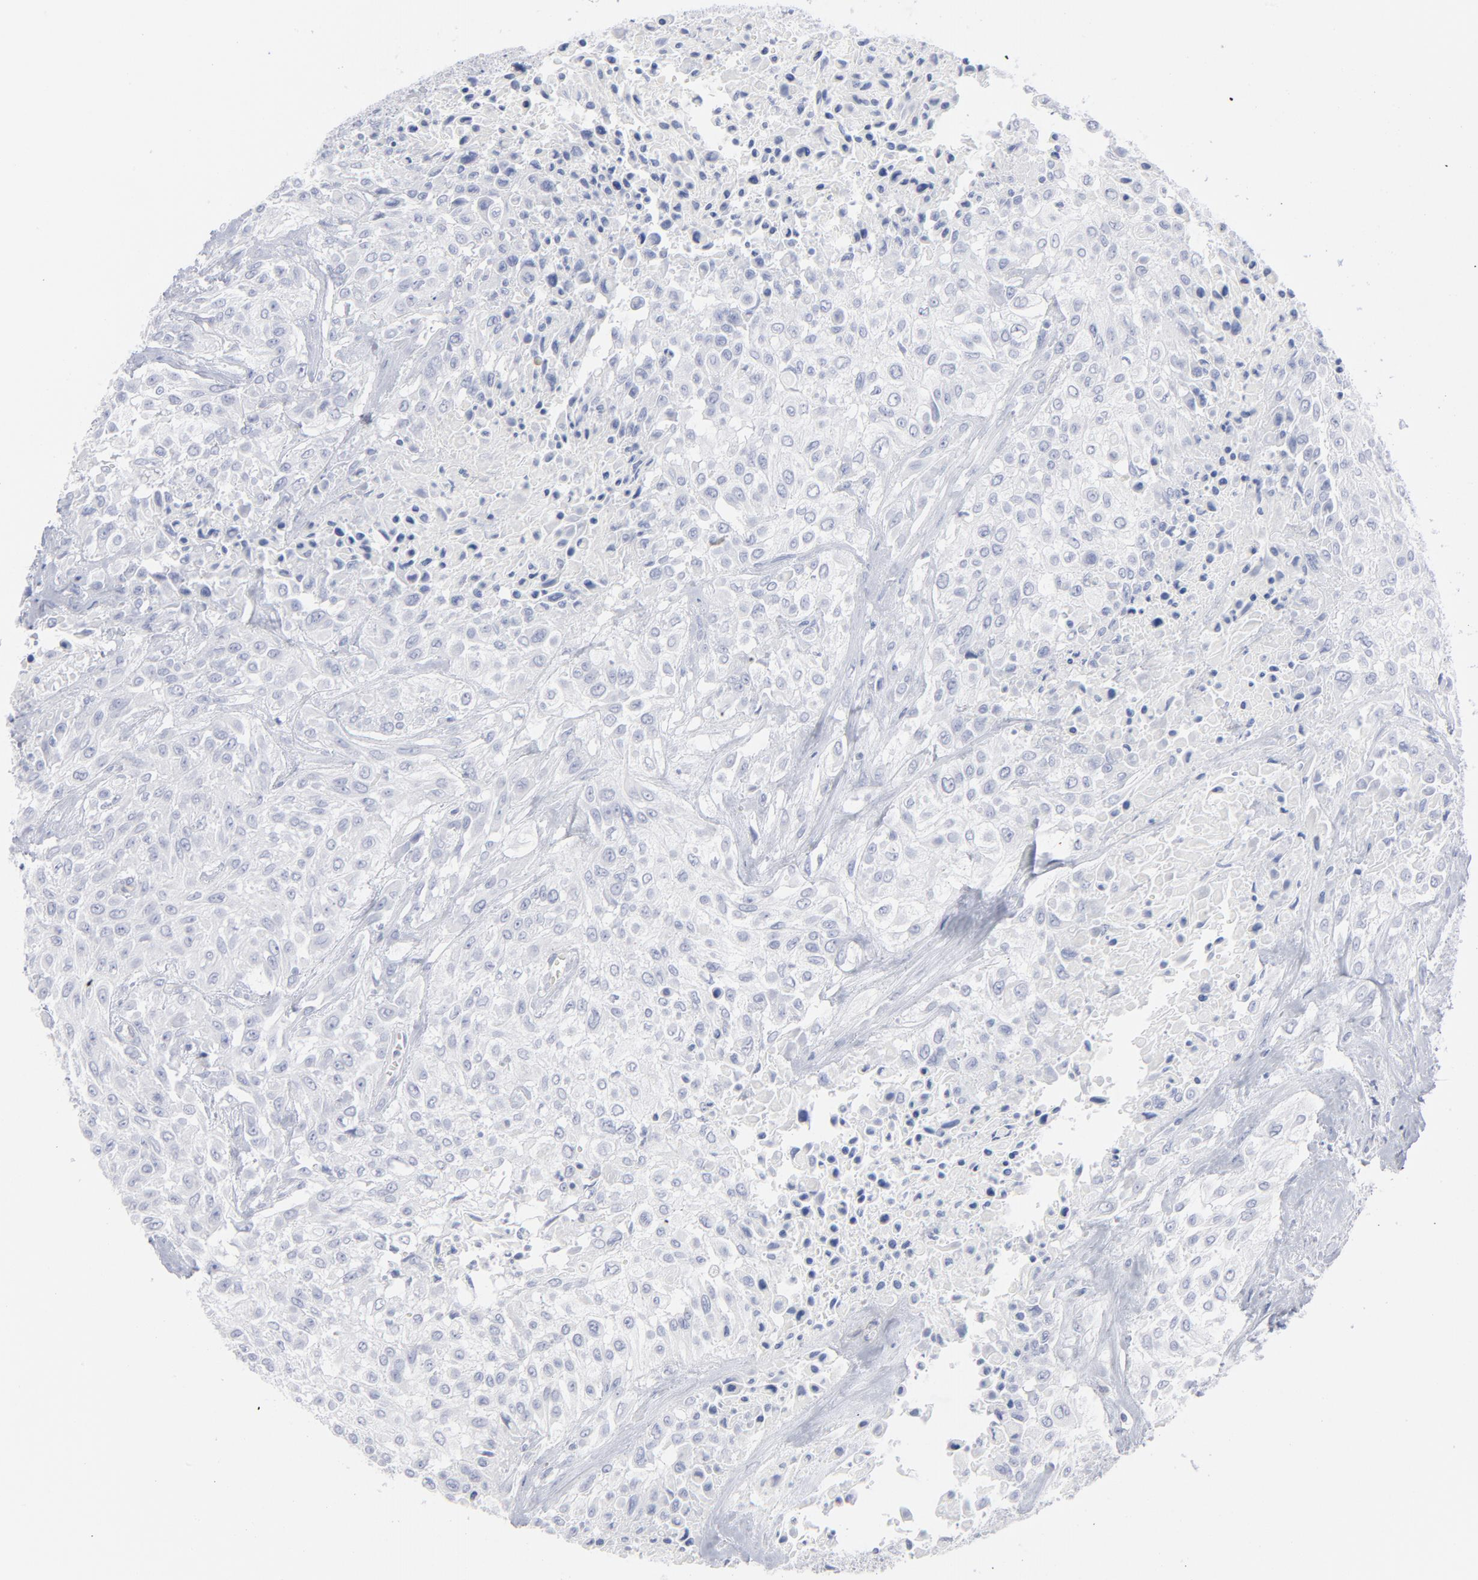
{"staining": {"intensity": "negative", "quantity": "none", "location": "none"}, "tissue": "urothelial cancer", "cell_type": "Tumor cells", "image_type": "cancer", "snomed": [{"axis": "morphology", "description": "Urothelial carcinoma, High grade"}, {"axis": "topography", "description": "Urinary bladder"}], "caption": "Protein analysis of urothelial cancer shows no significant positivity in tumor cells.", "gene": "P2RY8", "patient": {"sex": "male", "age": 57}}